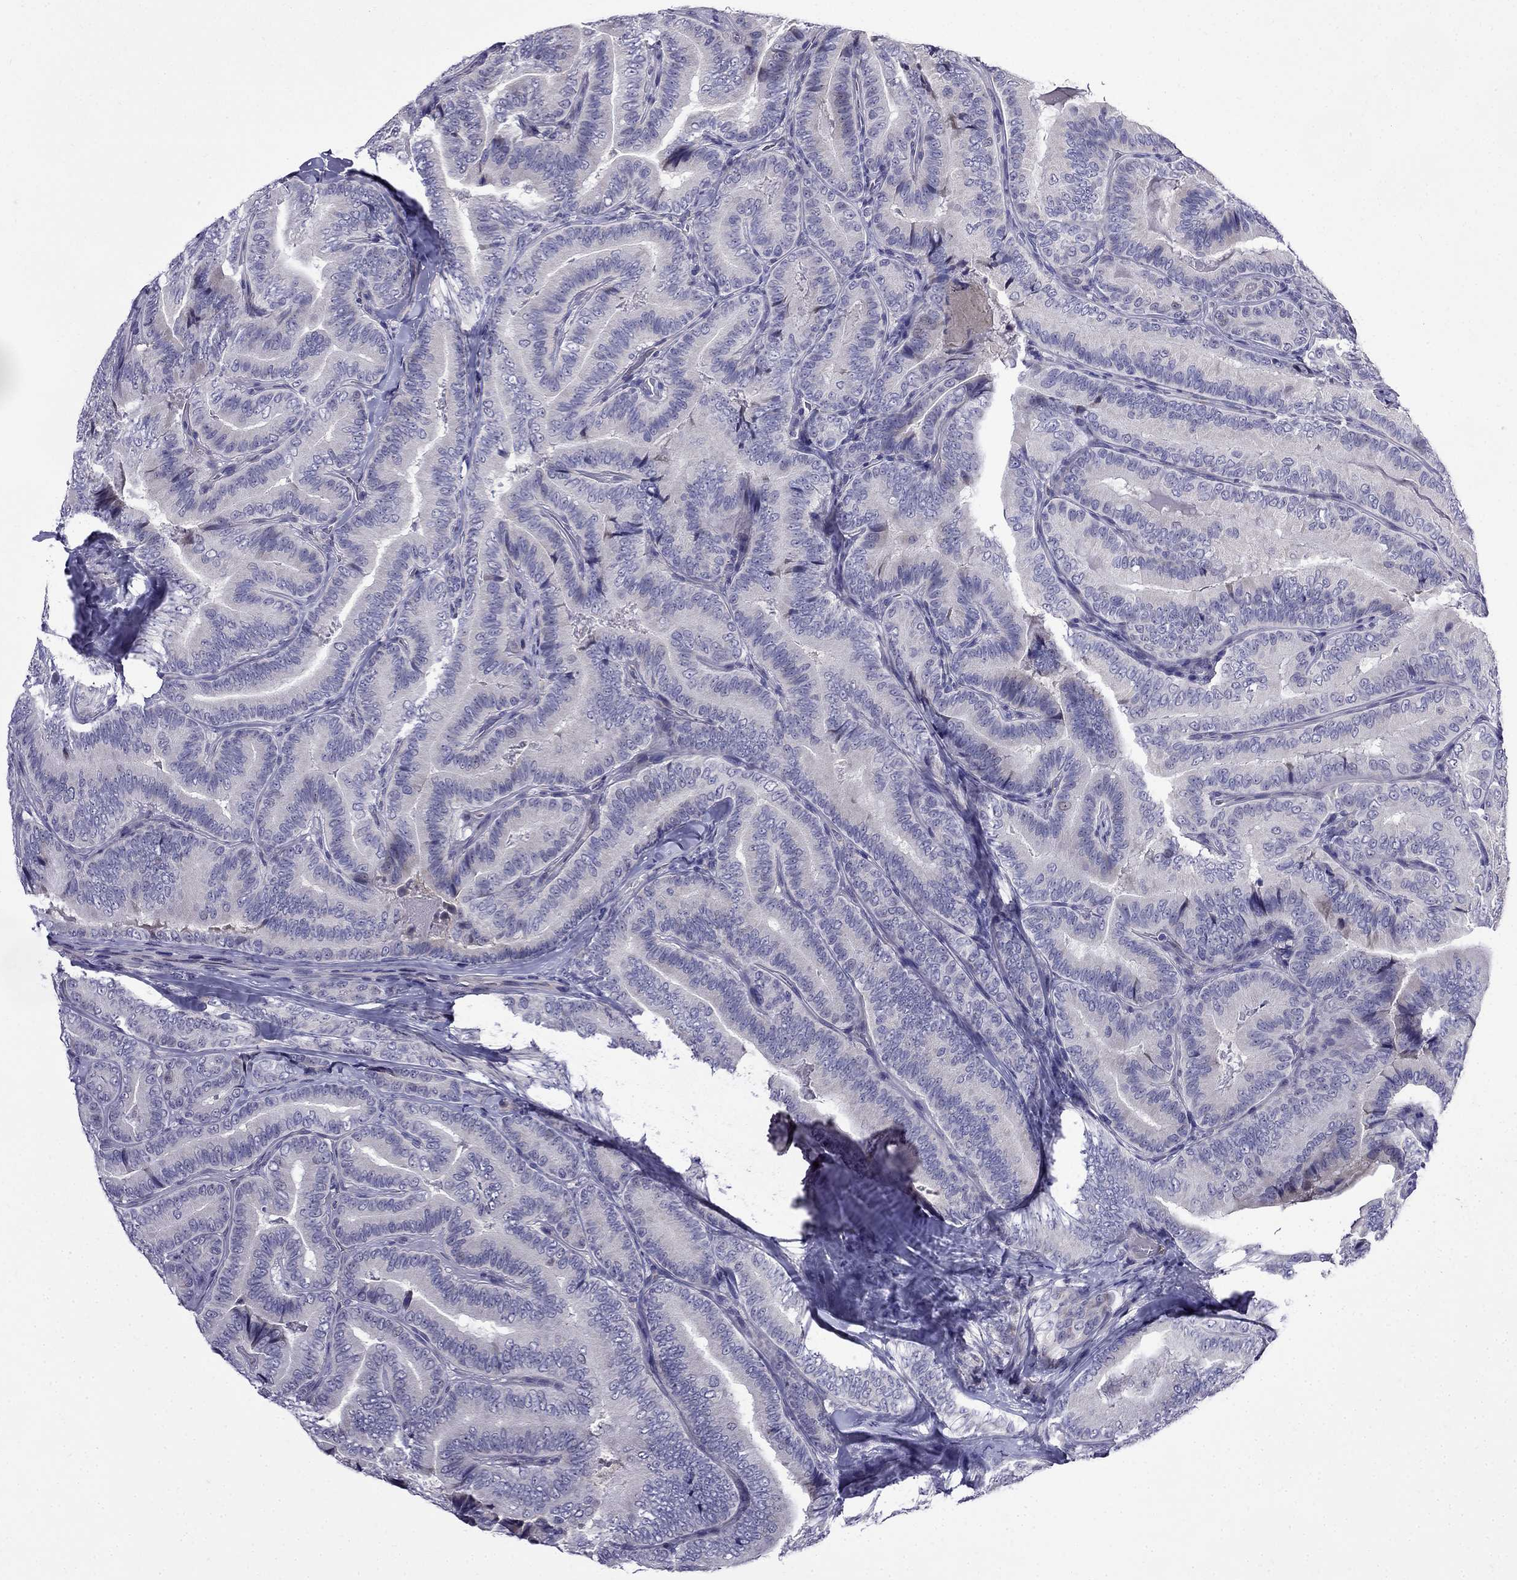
{"staining": {"intensity": "negative", "quantity": "none", "location": "none"}, "tissue": "thyroid cancer", "cell_type": "Tumor cells", "image_type": "cancer", "snomed": [{"axis": "morphology", "description": "Papillary adenocarcinoma, NOS"}, {"axis": "topography", "description": "Thyroid gland"}], "caption": "Papillary adenocarcinoma (thyroid) stained for a protein using IHC shows no positivity tumor cells.", "gene": "PI16", "patient": {"sex": "male", "age": 61}}